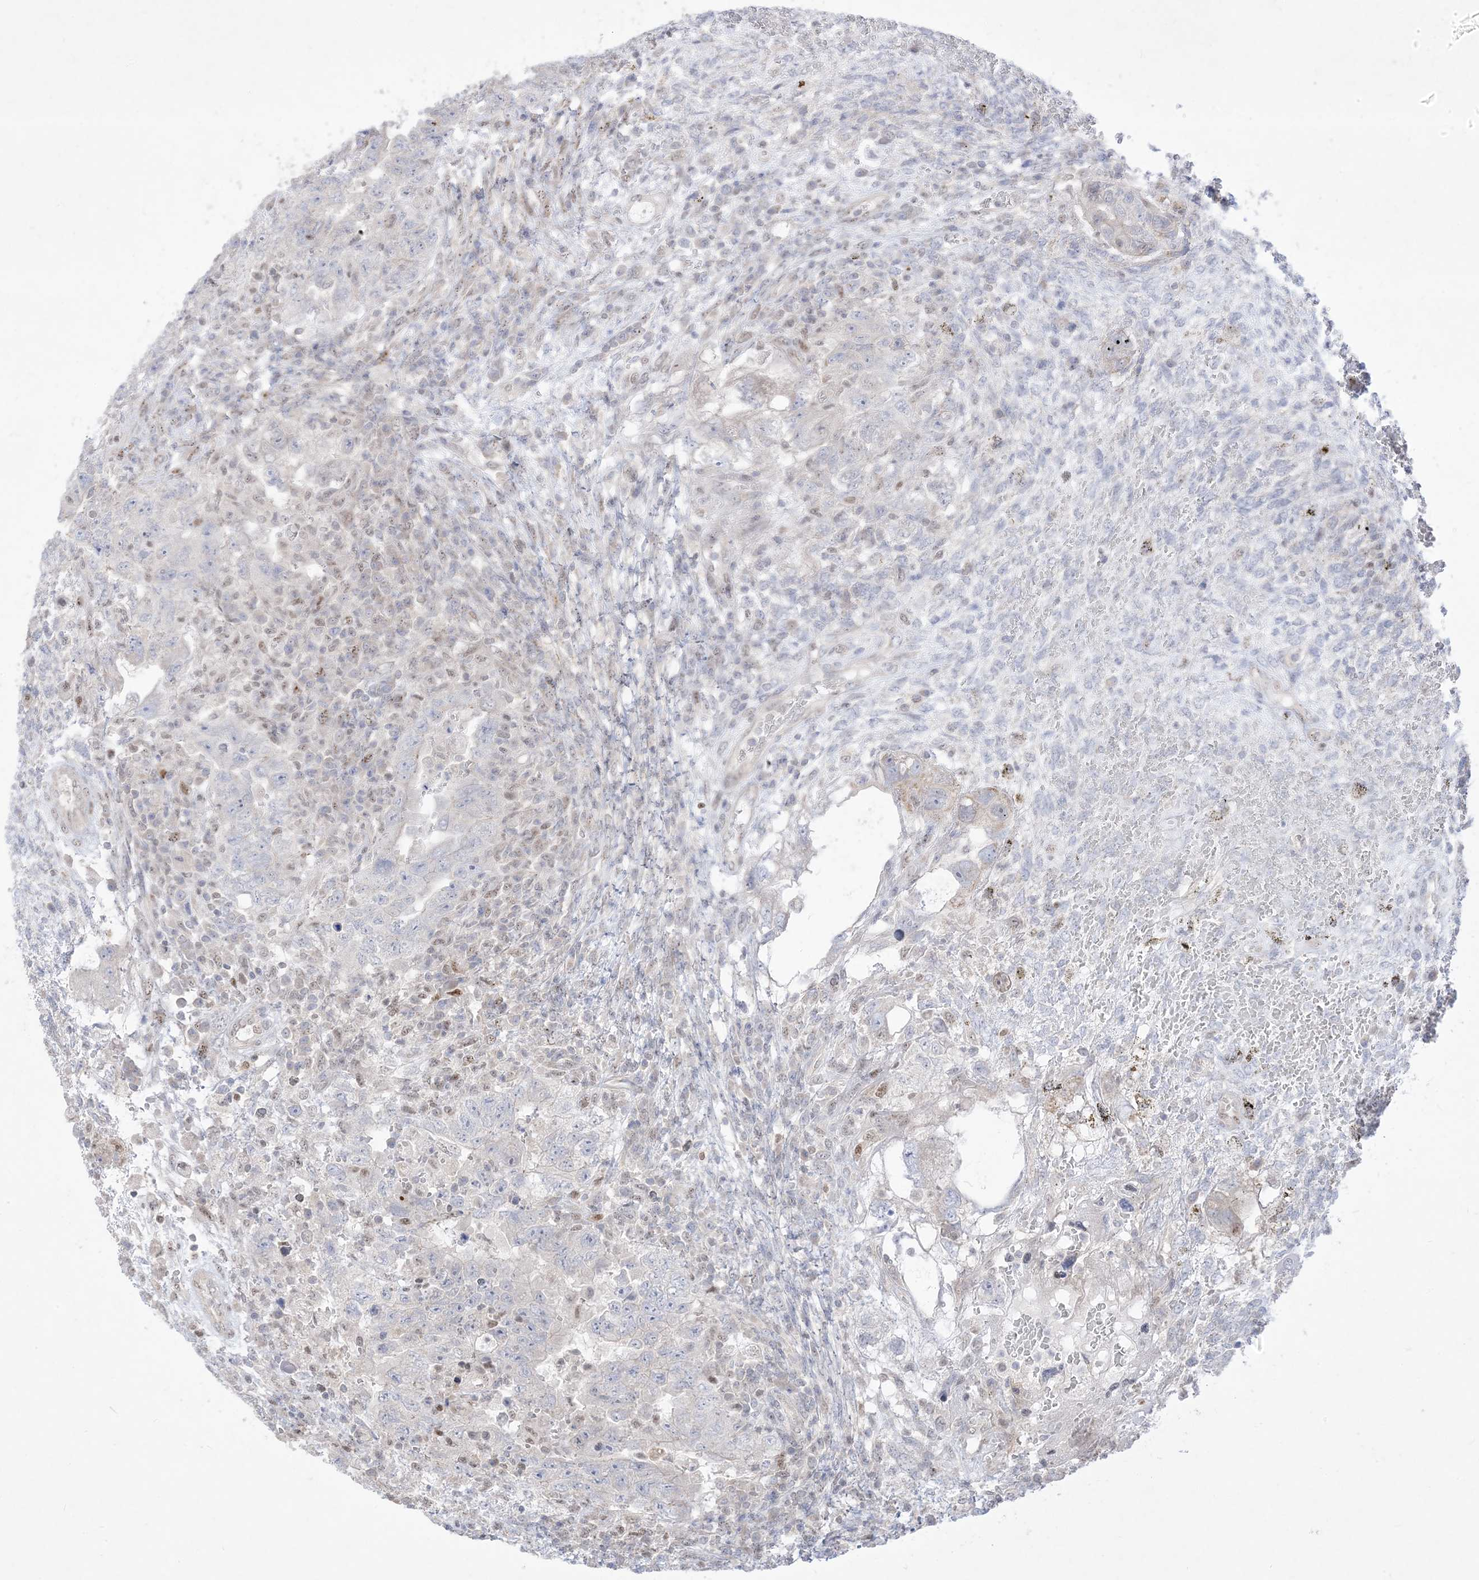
{"staining": {"intensity": "negative", "quantity": "none", "location": "none"}, "tissue": "testis cancer", "cell_type": "Tumor cells", "image_type": "cancer", "snomed": [{"axis": "morphology", "description": "Carcinoma, Embryonal, NOS"}, {"axis": "topography", "description": "Testis"}], "caption": "The photomicrograph demonstrates no significant positivity in tumor cells of testis cancer.", "gene": "BHLHE40", "patient": {"sex": "male", "age": 26}}